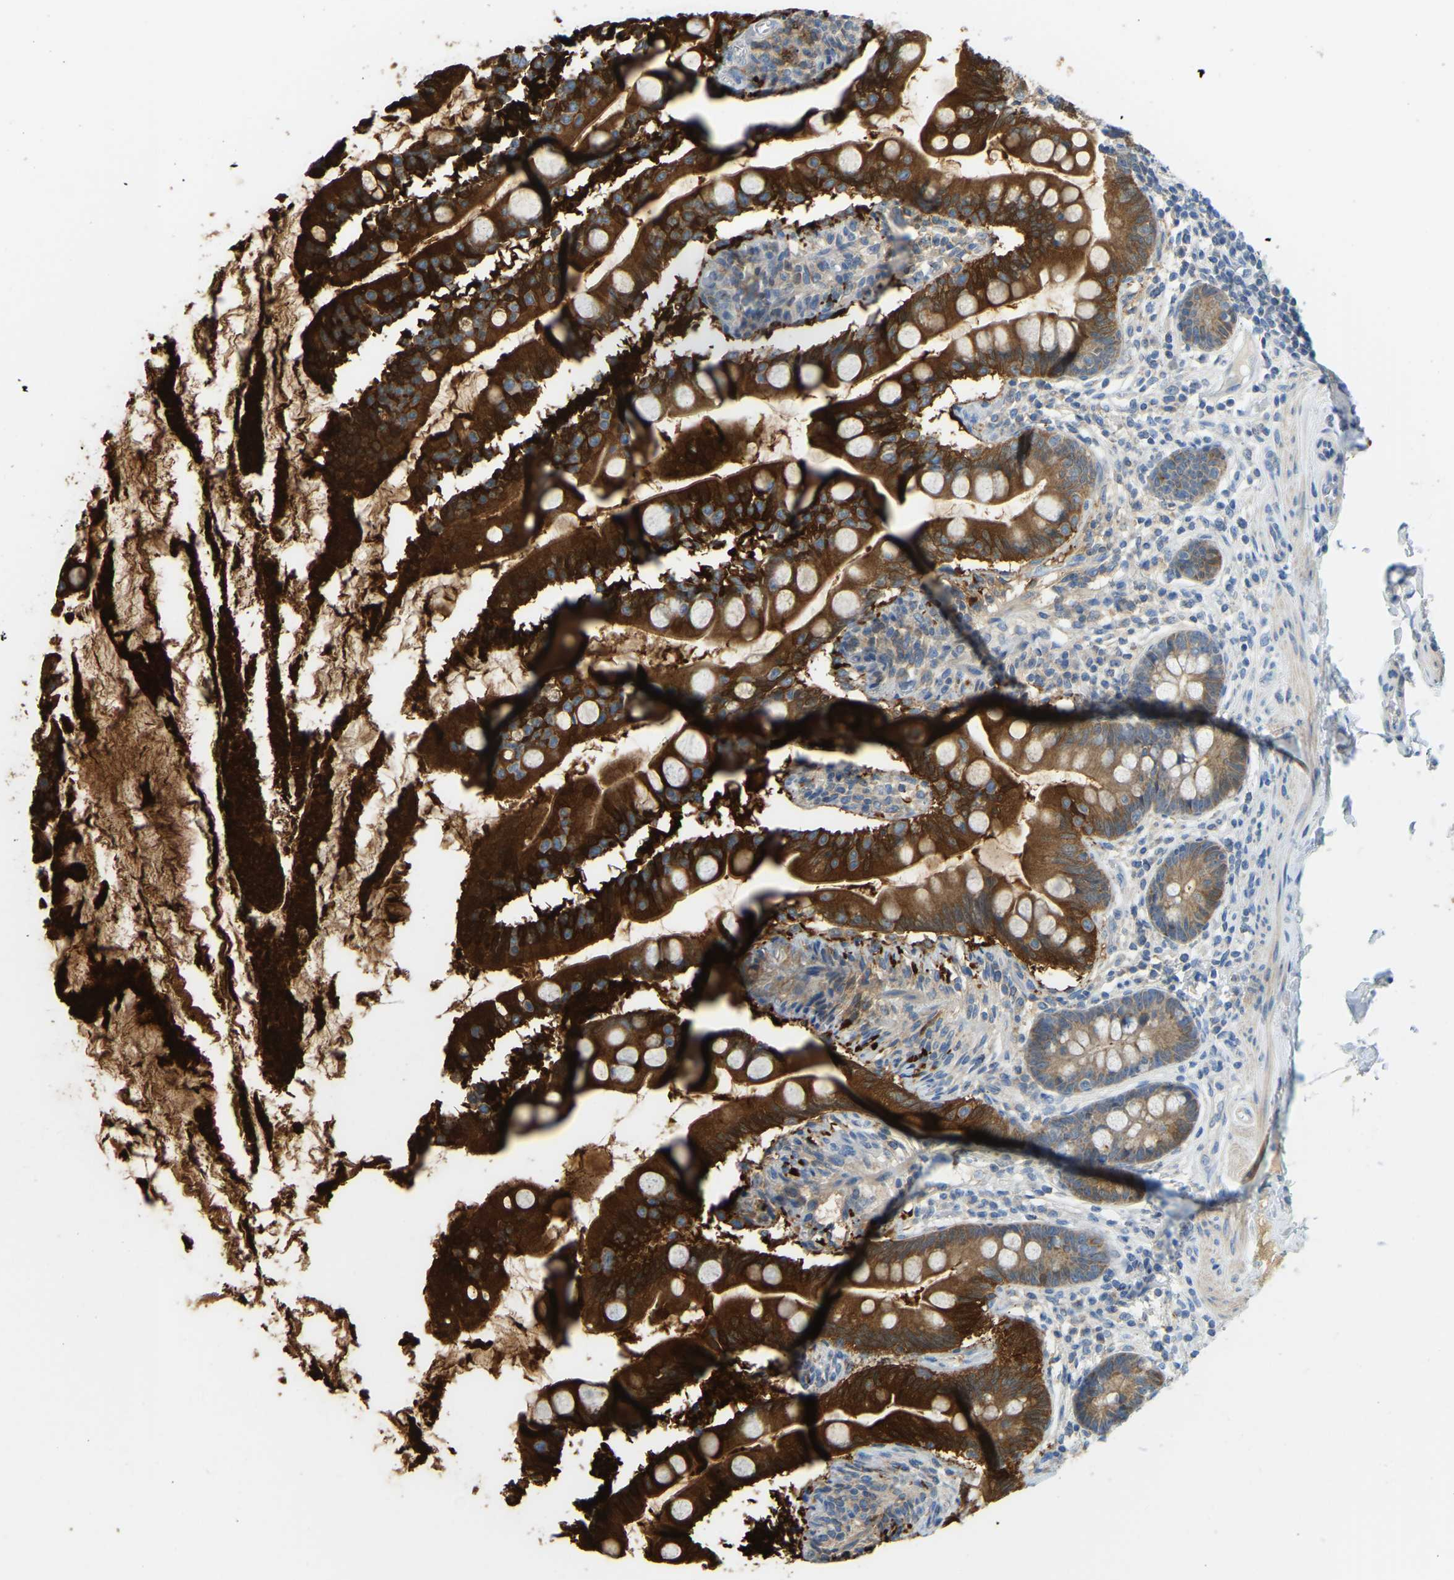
{"staining": {"intensity": "strong", "quantity": ">75%", "location": "cytoplasmic/membranous"}, "tissue": "small intestine", "cell_type": "Glandular cells", "image_type": "normal", "snomed": [{"axis": "morphology", "description": "Normal tissue, NOS"}, {"axis": "topography", "description": "Small intestine"}], "caption": "Normal small intestine was stained to show a protein in brown. There is high levels of strong cytoplasmic/membranous positivity in about >75% of glandular cells. Using DAB (3,3'-diaminobenzidine) (brown) and hematoxylin (blue) stains, captured at high magnification using brightfield microscopy.", "gene": "GDA", "patient": {"sex": "female", "age": 56}}